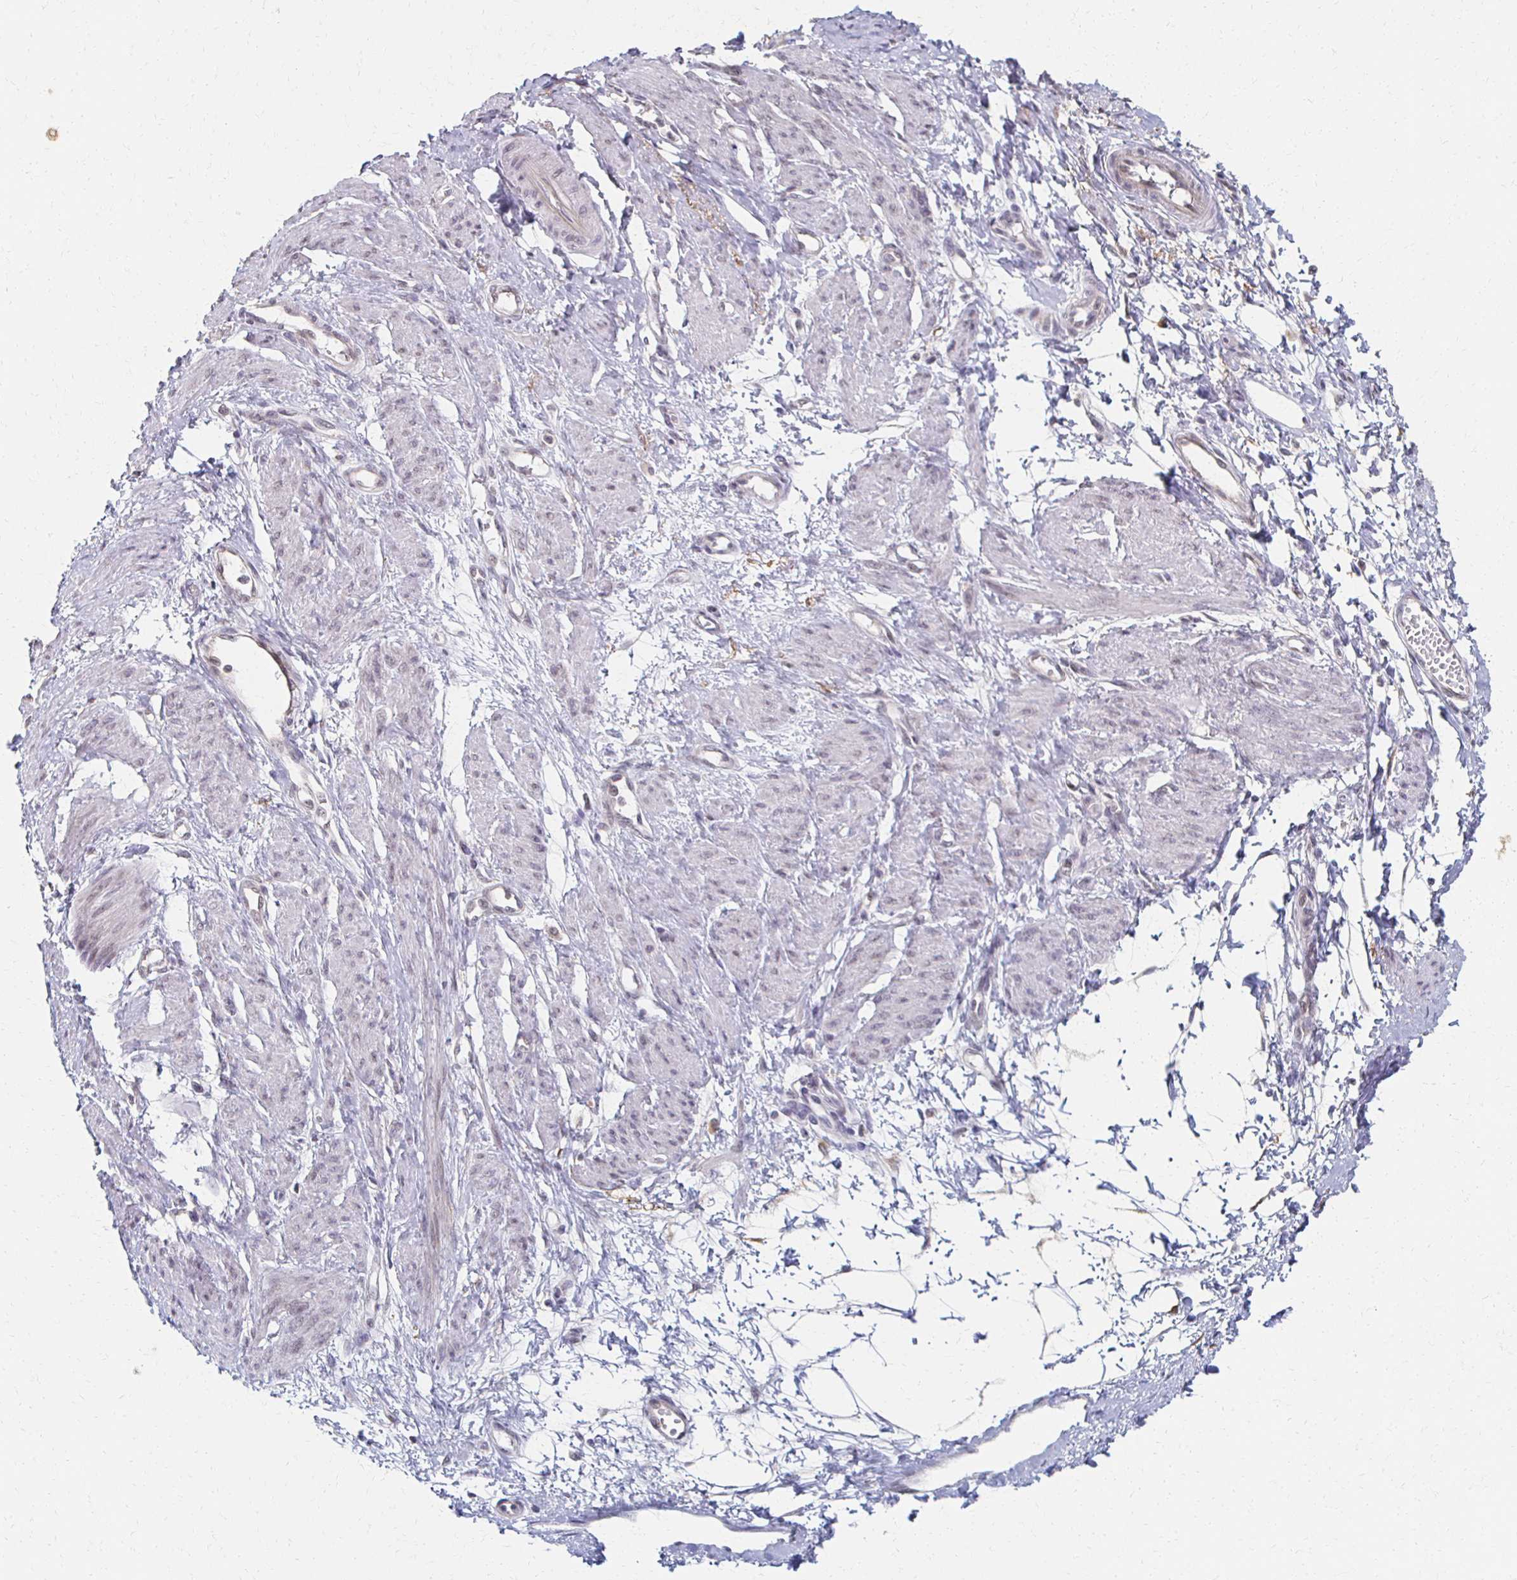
{"staining": {"intensity": "negative", "quantity": "none", "location": "none"}, "tissue": "smooth muscle", "cell_type": "Smooth muscle cells", "image_type": "normal", "snomed": [{"axis": "morphology", "description": "Normal tissue, NOS"}, {"axis": "topography", "description": "Smooth muscle"}, {"axis": "topography", "description": "Uterus"}], "caption": "Micrograph shows no significant protein positivity in smooth muscle cells of benign smooth muscle.", "gene": "DAB1", "patient": {"sex": "female", "age": 39}}